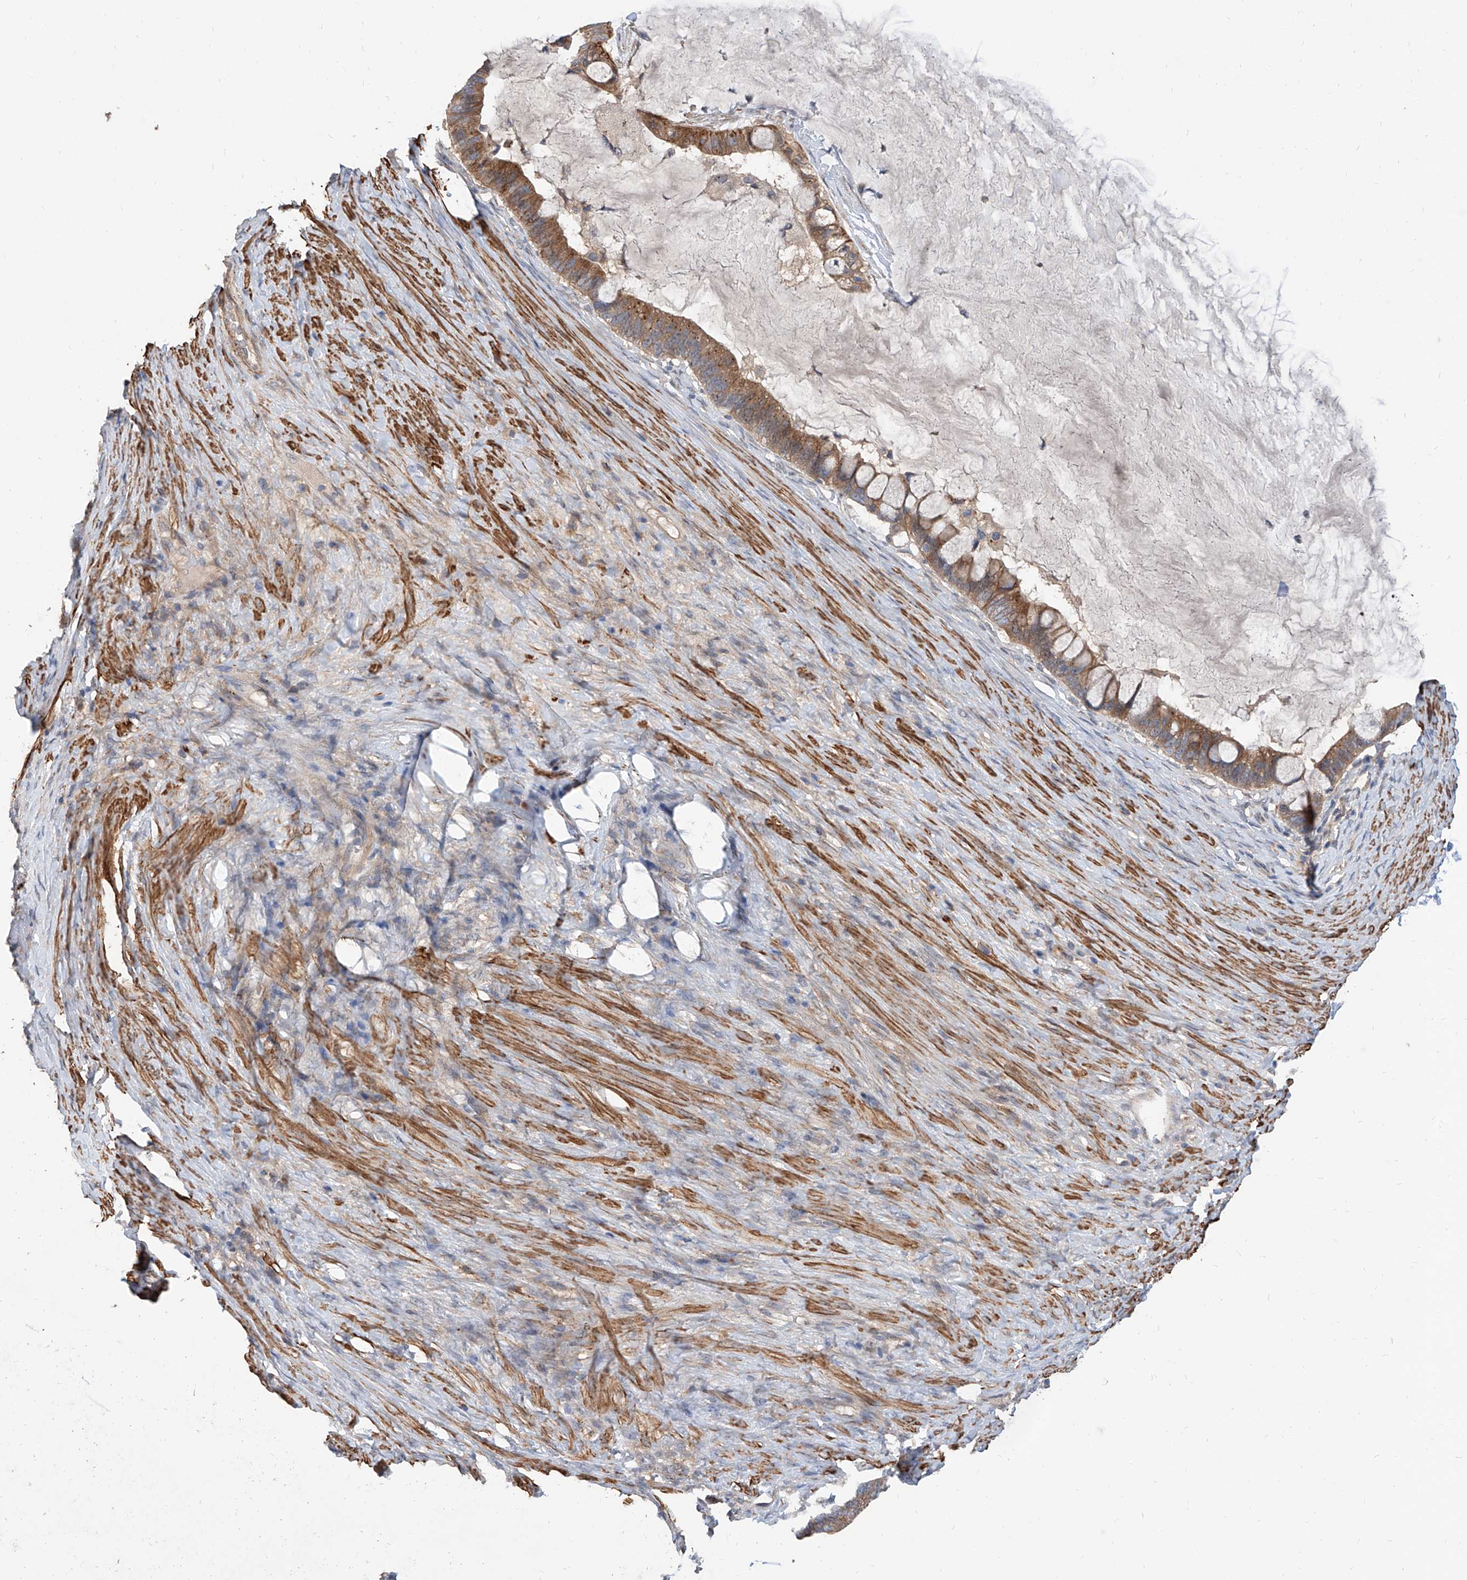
{"staining": {"intensity": "moderate", "quantity": ">75%", "location": "cytoplasmic/membranous"}, "tissue": "ovarian cancer", "cell_type": "Tumor cells", "image_type": "cancer", "snomed": [{"axis": "morphology", "description": "Cystadenocarcinoma, mucinous, NOS"}, {"axis": "topography", "description": "Ovary"}], "caption": "Protein expression analysis of human mucinous cystadenocarcinoma (ovarian) reveals moderate cytoplasmic/membranous expression in approximately >75% of tumor cells.", "gene": "MAGEE2", "patient": {"sex": "female", "age": 61}}